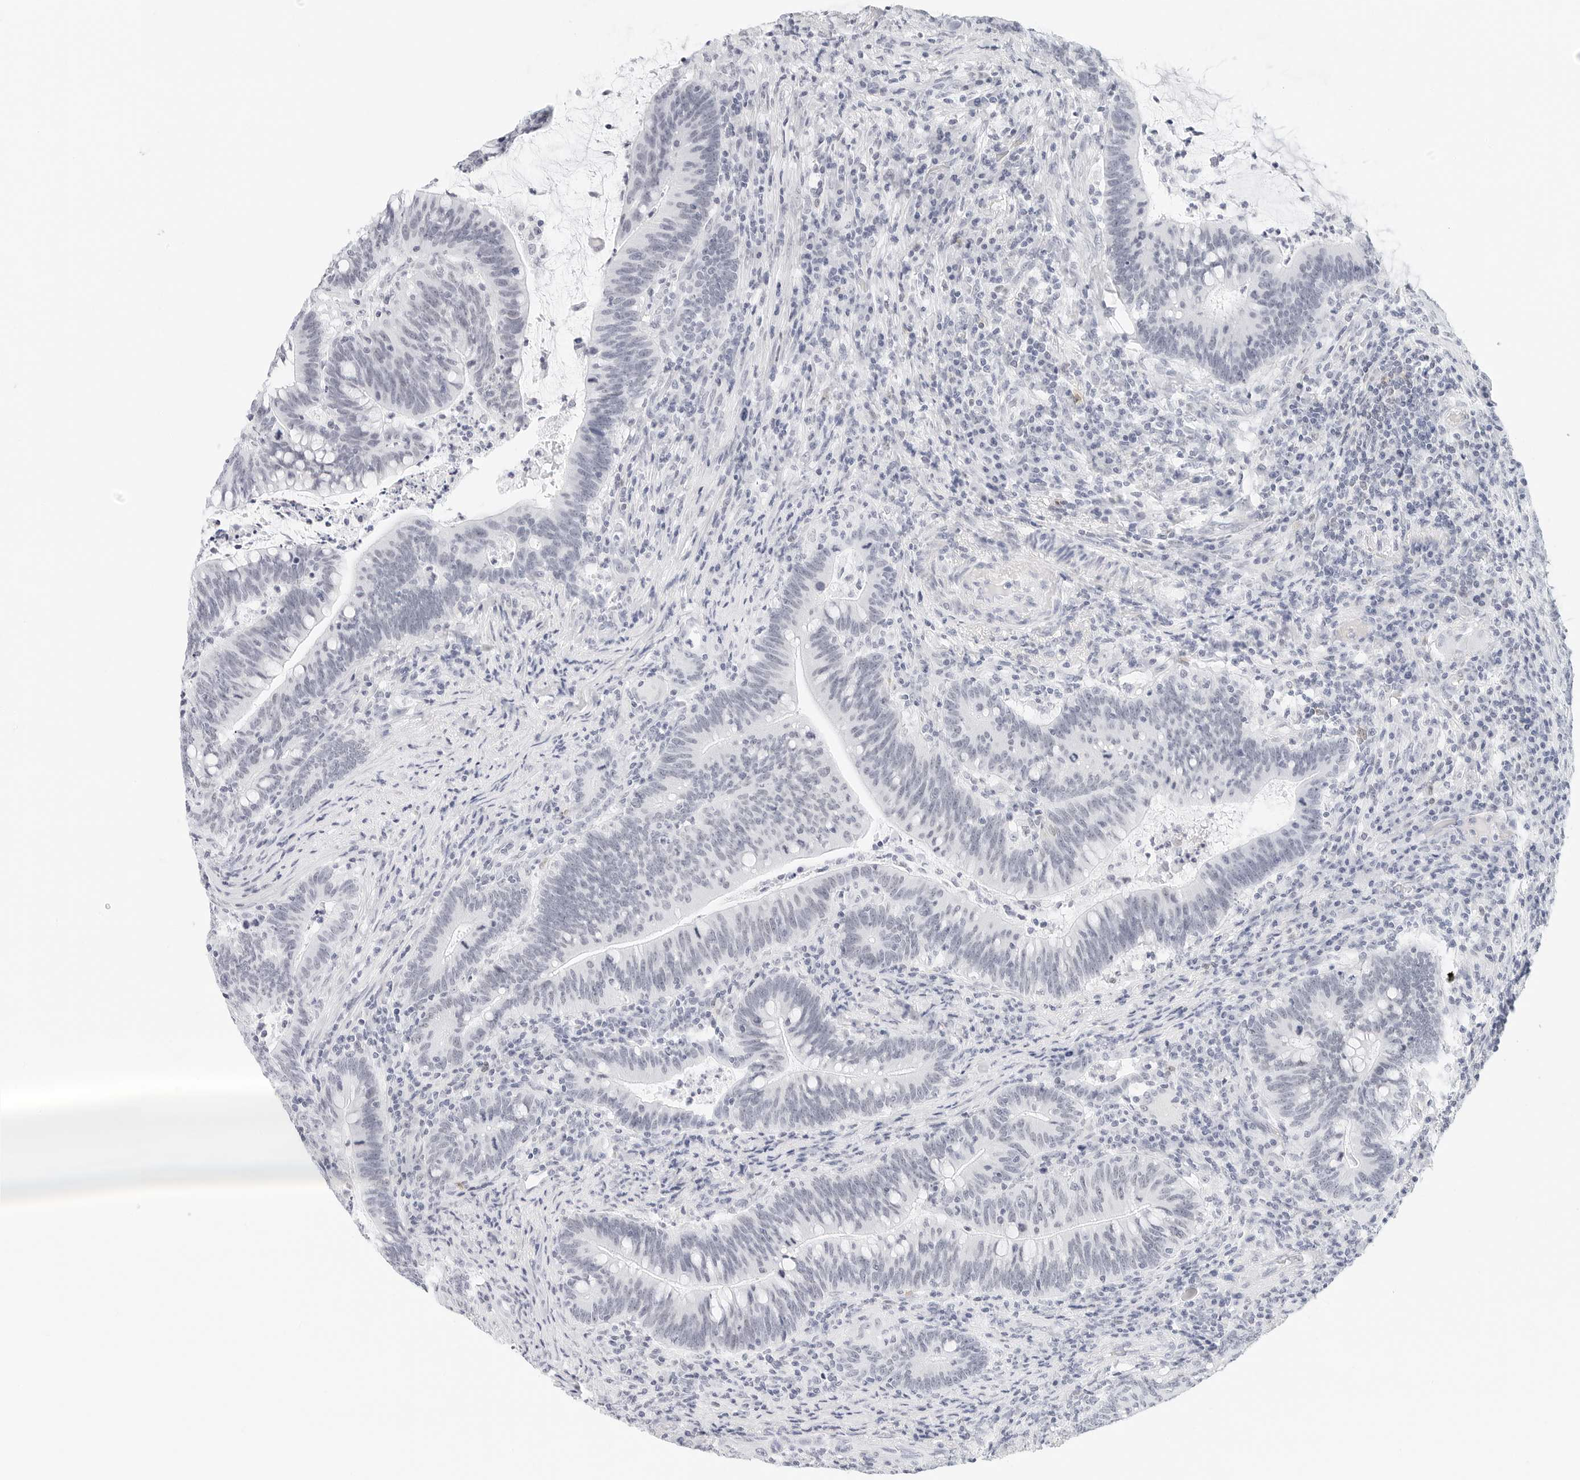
{"staining": {"intensity": "negative", "quantity": "none", "location": "none"}, "tissue": "colorectal cancer", "cell_type": "Tumor cells", "image_type": "cancer", "snomed": [{"axis": "morphology", "description": "Adenocarcinoma, NOS"}, {"axis": "topography", "description": "Colon"}], "caption": "DAB immunohistochemical staining of colorectal cancer shows no significant positivity in tumor cells. Nuclei are stained in blue.", "gene": "CD22", "patient": {"sex": "female", "age": 66}}